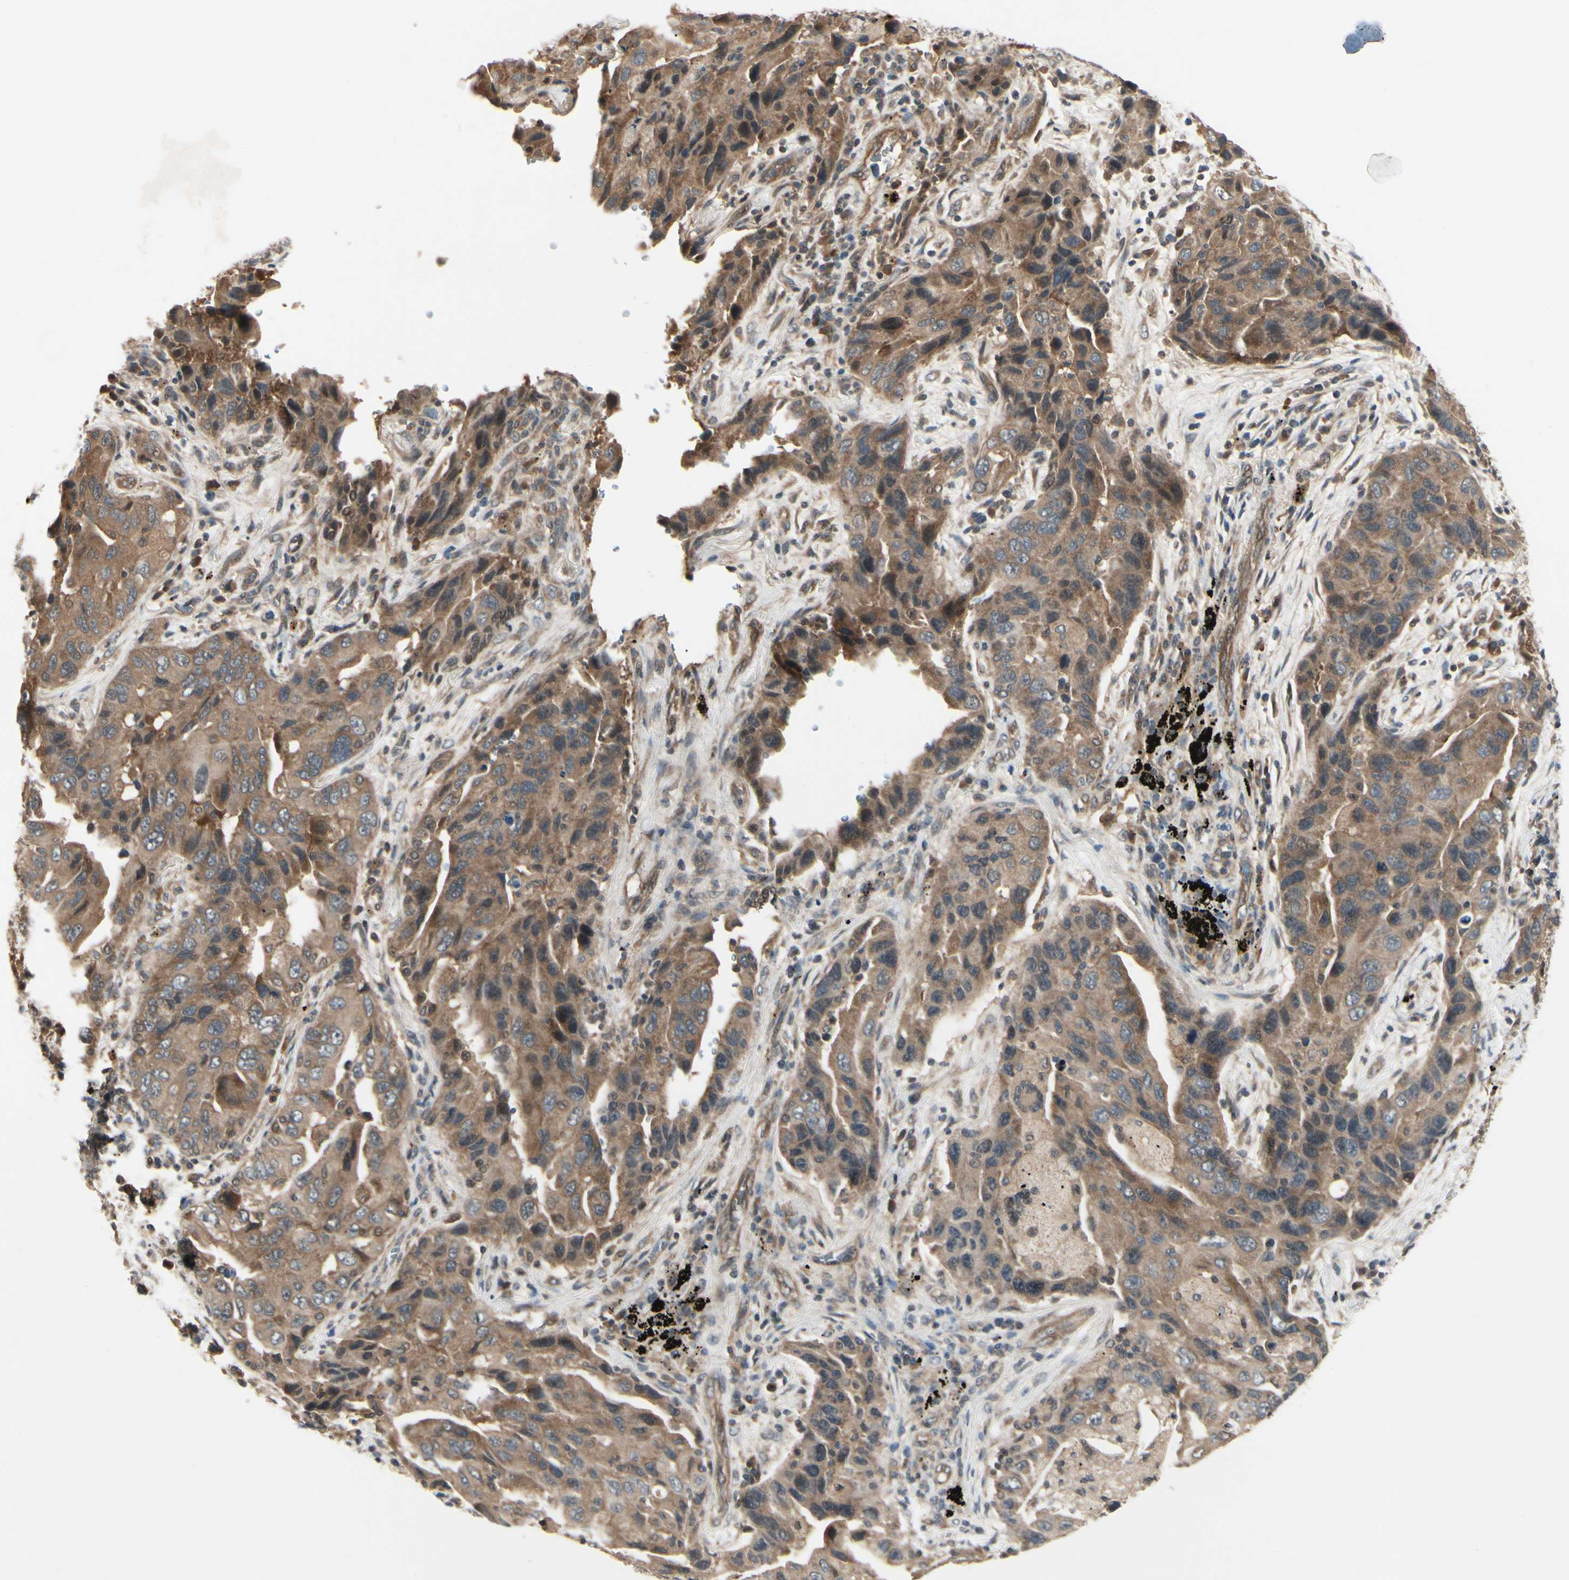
{"staining": {"intensity": "moderate", "quantity": ">75%", "location": "cytoplasmic/membranous"}, "tissue": "lung cancer", "cell_type": "Tumor cells", "image_type": "cancer", "snomed": [{"axis": "morphology", "description": "Adenocarcinoma, NOS"}, {"axis": "topography", "description": "Lung"}], "caption": "Tumor cells exhibit moderate cytoplasmic/membranous positivity in approximately >75% of cells in lung cancer (adenocarcinoma). (DAB (3,3'-diaminobenzidine) IHC with brightfield microscopy, high magnification).", "gene": "RNF14", "patient": {"sex": "female", "age": 65}}